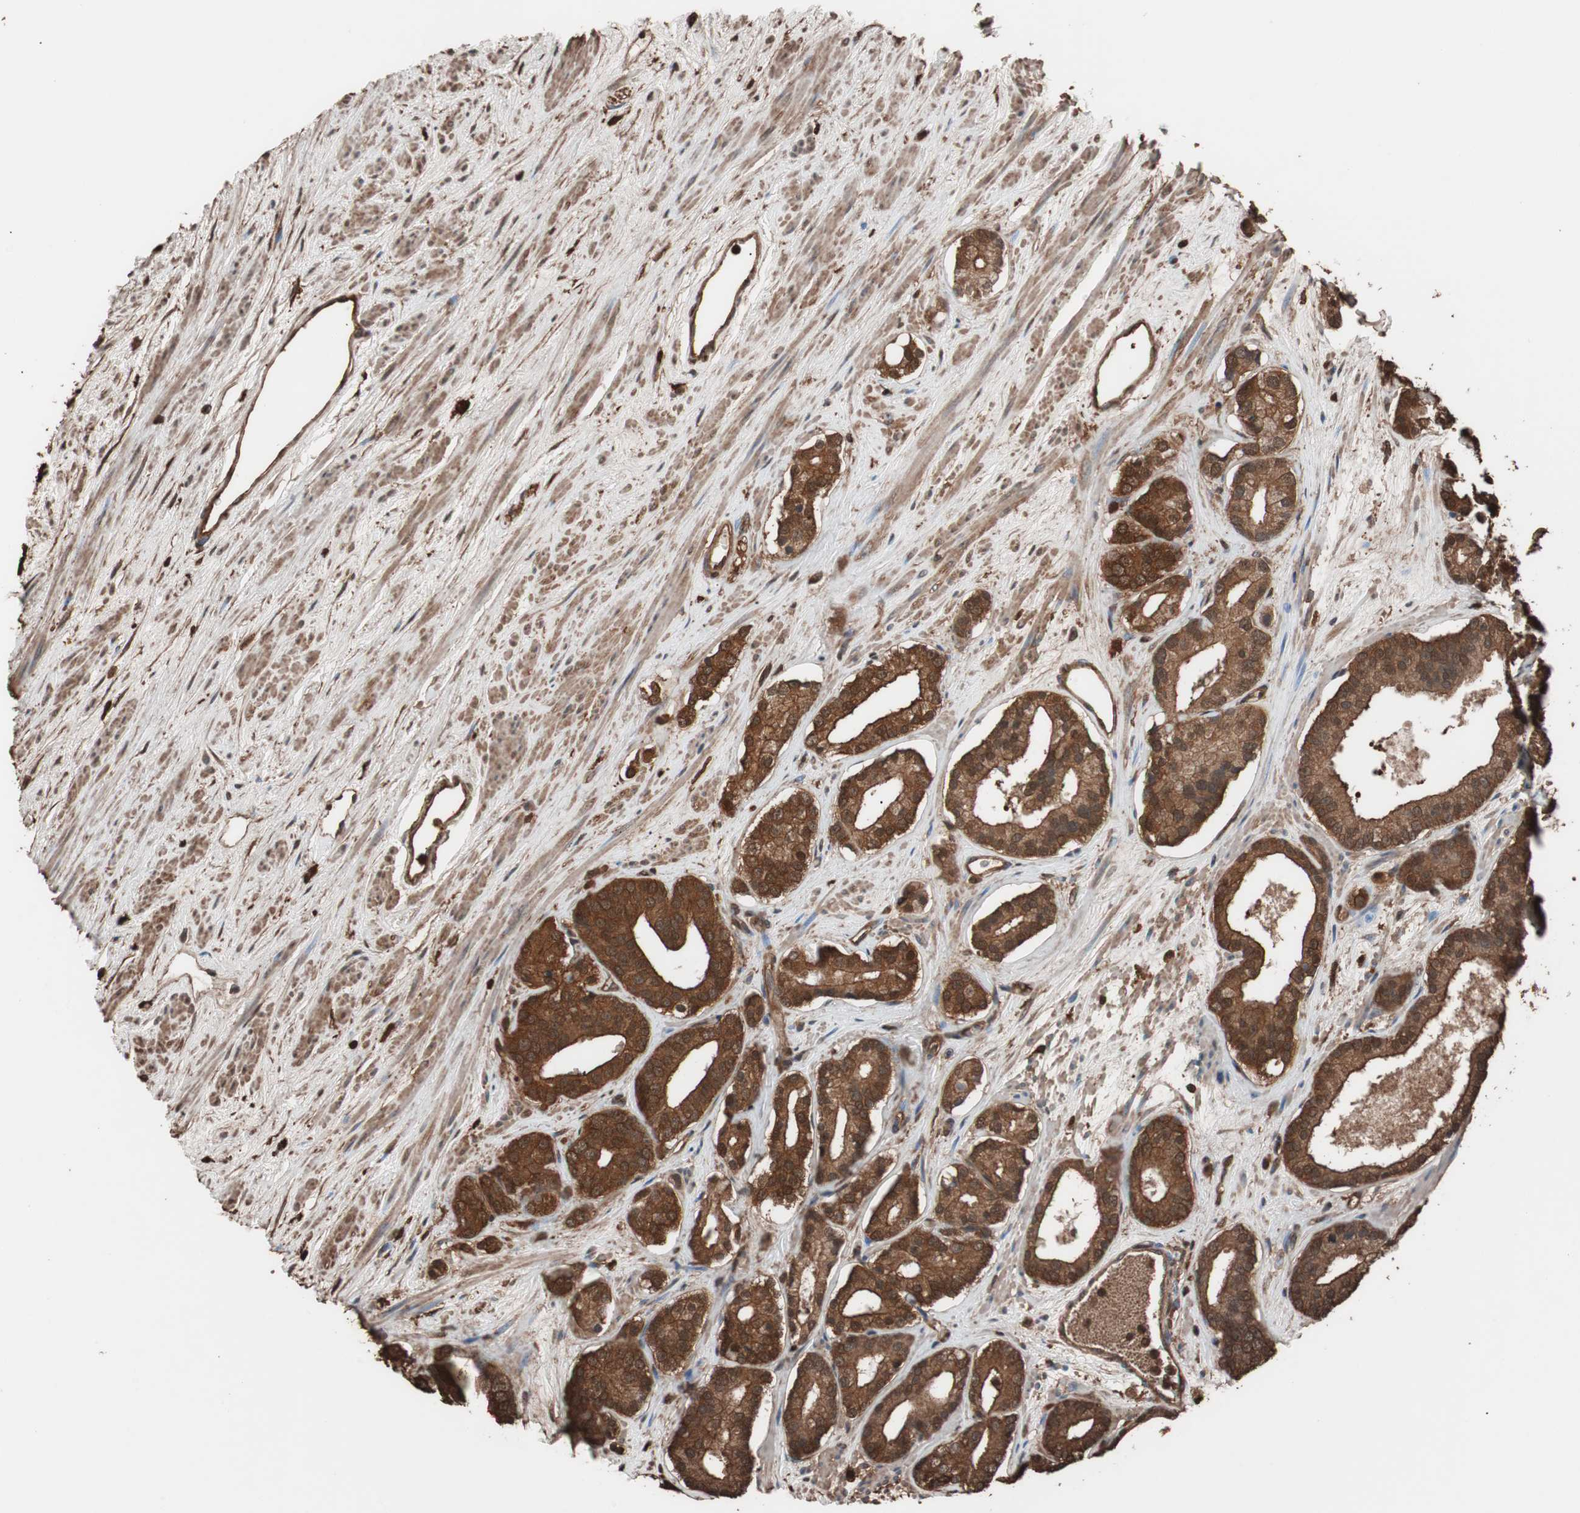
{"staining": {"intensity": "strong", "quantity": ">75%", "location": "cytoplasmic/membranous,nuclear"}, "tissue": "prostate cancer", "cell_type": "Tumor cells", "image_type": "cancer", "snomed": [{"axis": "morphology", "description": "Adenocarcinoma, Low grade"}, {"axis": "topography", "description": "Prostate"}], "caption": "The micrograph displays staining of prostate adenocarcinoma (low-grade), revealing strong cytoplasmic/membranous and nuclear protein expression (brown color) within tumor cells.", "gene": "CALM2", "patient": {"sex": "male", "age": 63}}